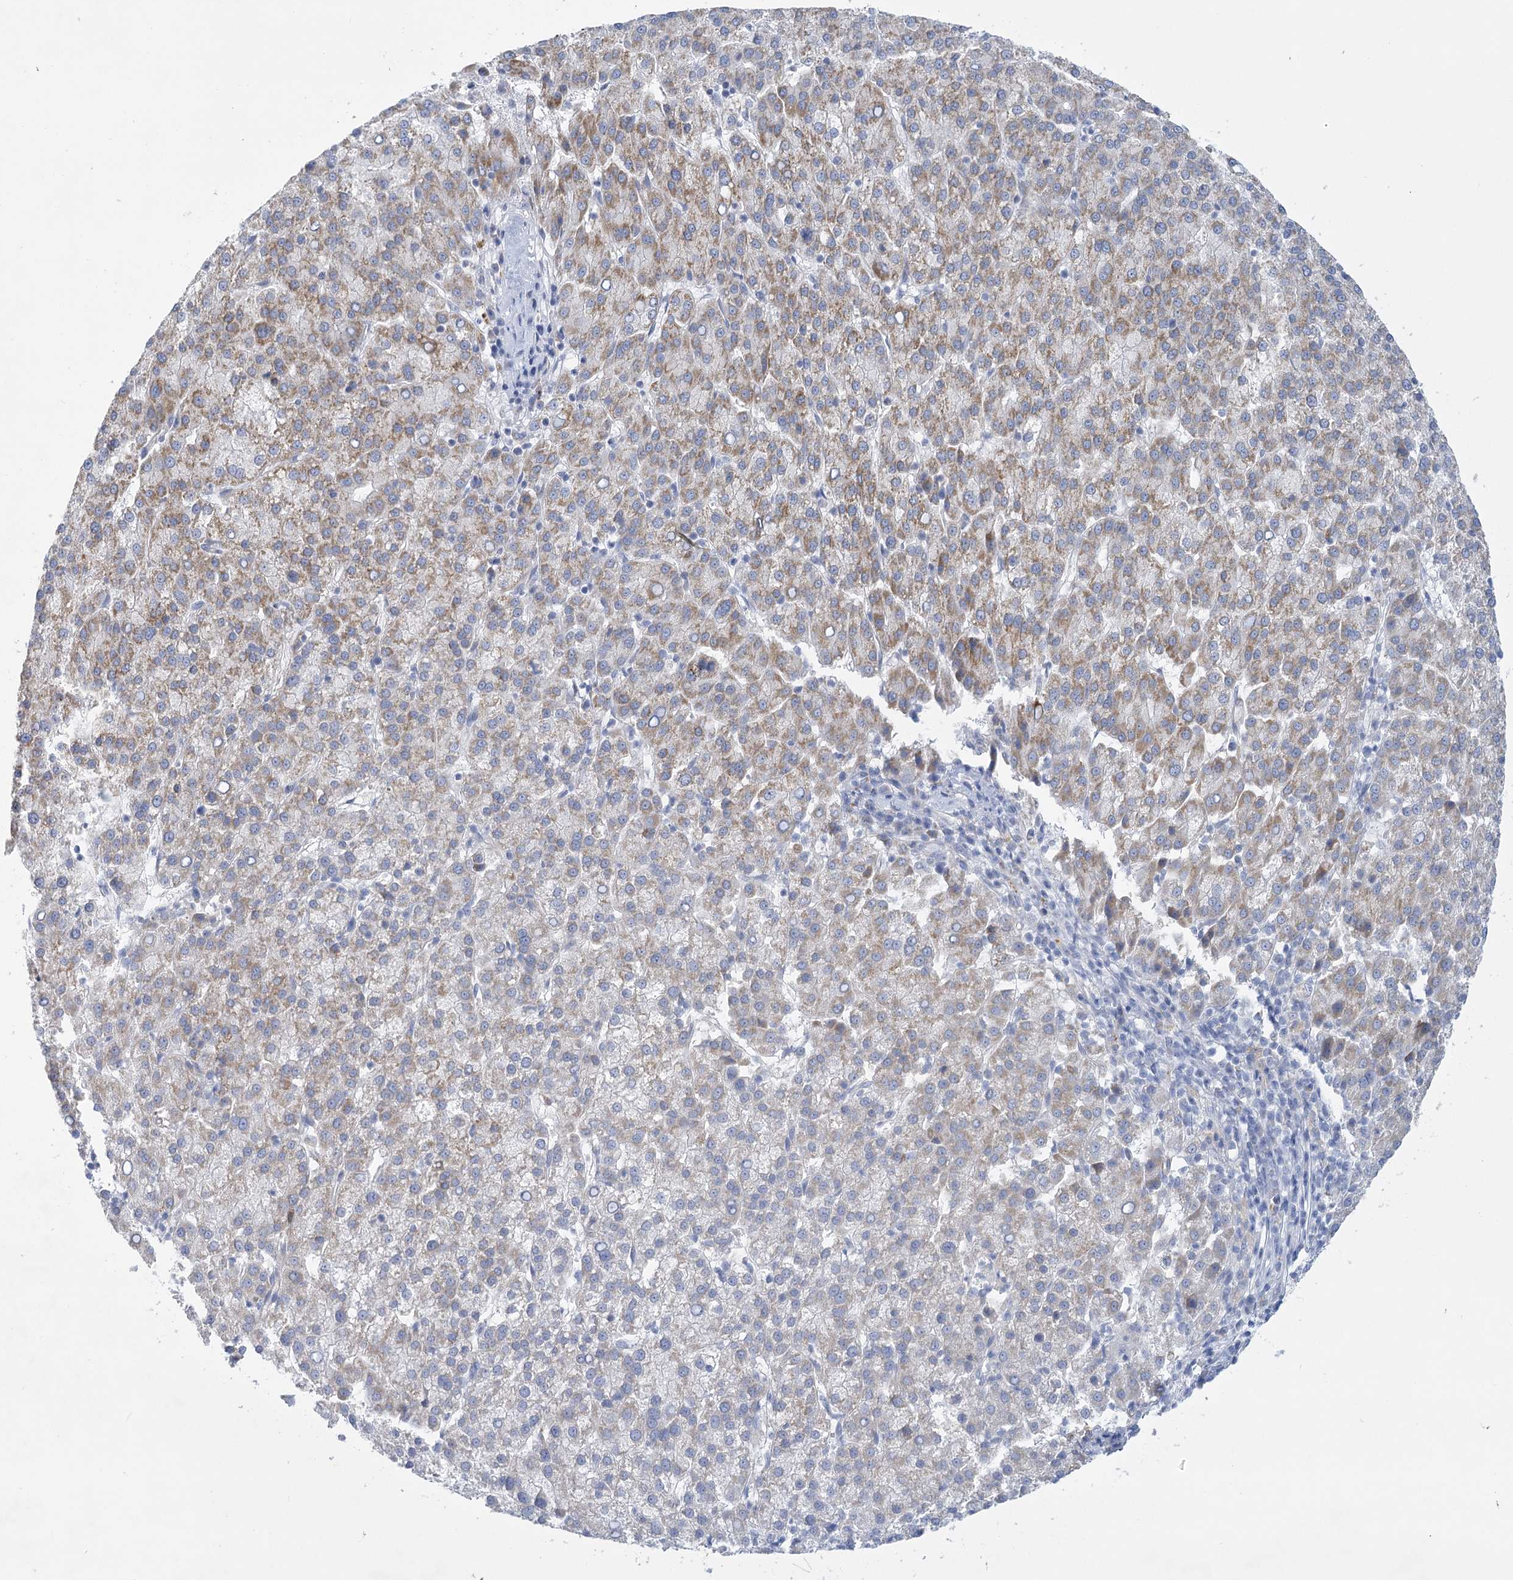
{"staining": {"intensity": "moderate", "quantity": "25%-75%", "location": "cytoplasmic/membranous"}, "tissue": "liver cancer", "cell_type": "Tumor cells", "image_type": "cancer", "snomed": [{"axis": "morphology", "description": "Carcinoma, Hepatocellular, NOS"}, {"axis": "topography", "description": "Liver"}], "caption": "Liver hepatocellular carcinoma stained for a protein demonstrates moderate cytoplasmic/membranous positivity in tumor cells.", "gene": "DHTKD1", "patient": {"sex": "female", "age": 58}}